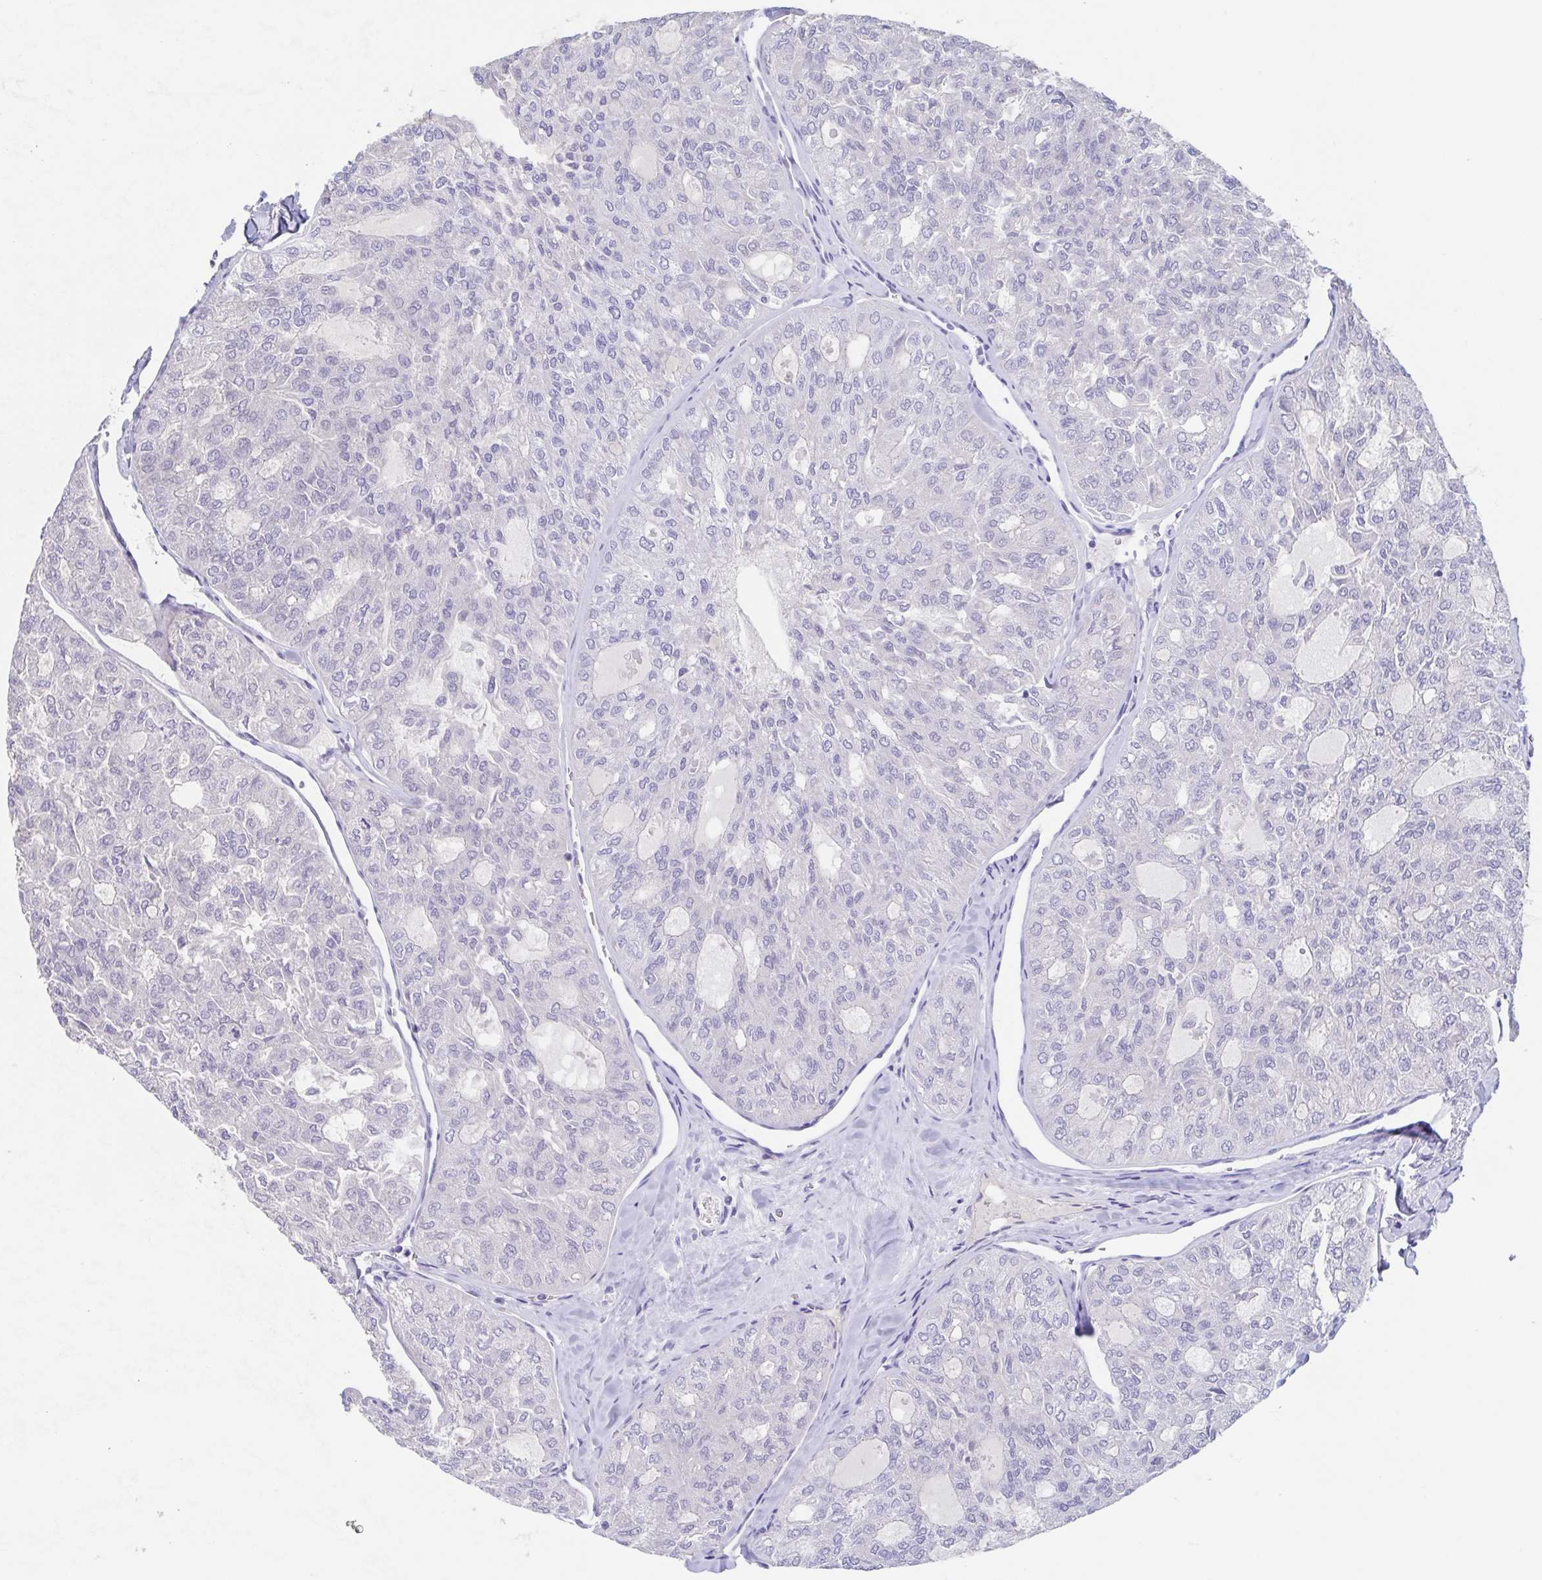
{"staining": {"intensity": "negative", "quantity": "none", "location": "none"}, "tissue": "thyroid cancer", "cell_type": "Tumor cells", "image_type": "cancer", "snomed": [{"axis": "morphology", "description": "Follicular adenoma carcinoma, NOS"}, {"axis": "topography", "description": "Thyroid gland"}], "caption": "Thyroid cancer was stained to show a protein in brown. There is no significant positivity in tumor cells.", "gene": "TEX12", "patient": {"sex": "male", "age": 75}}